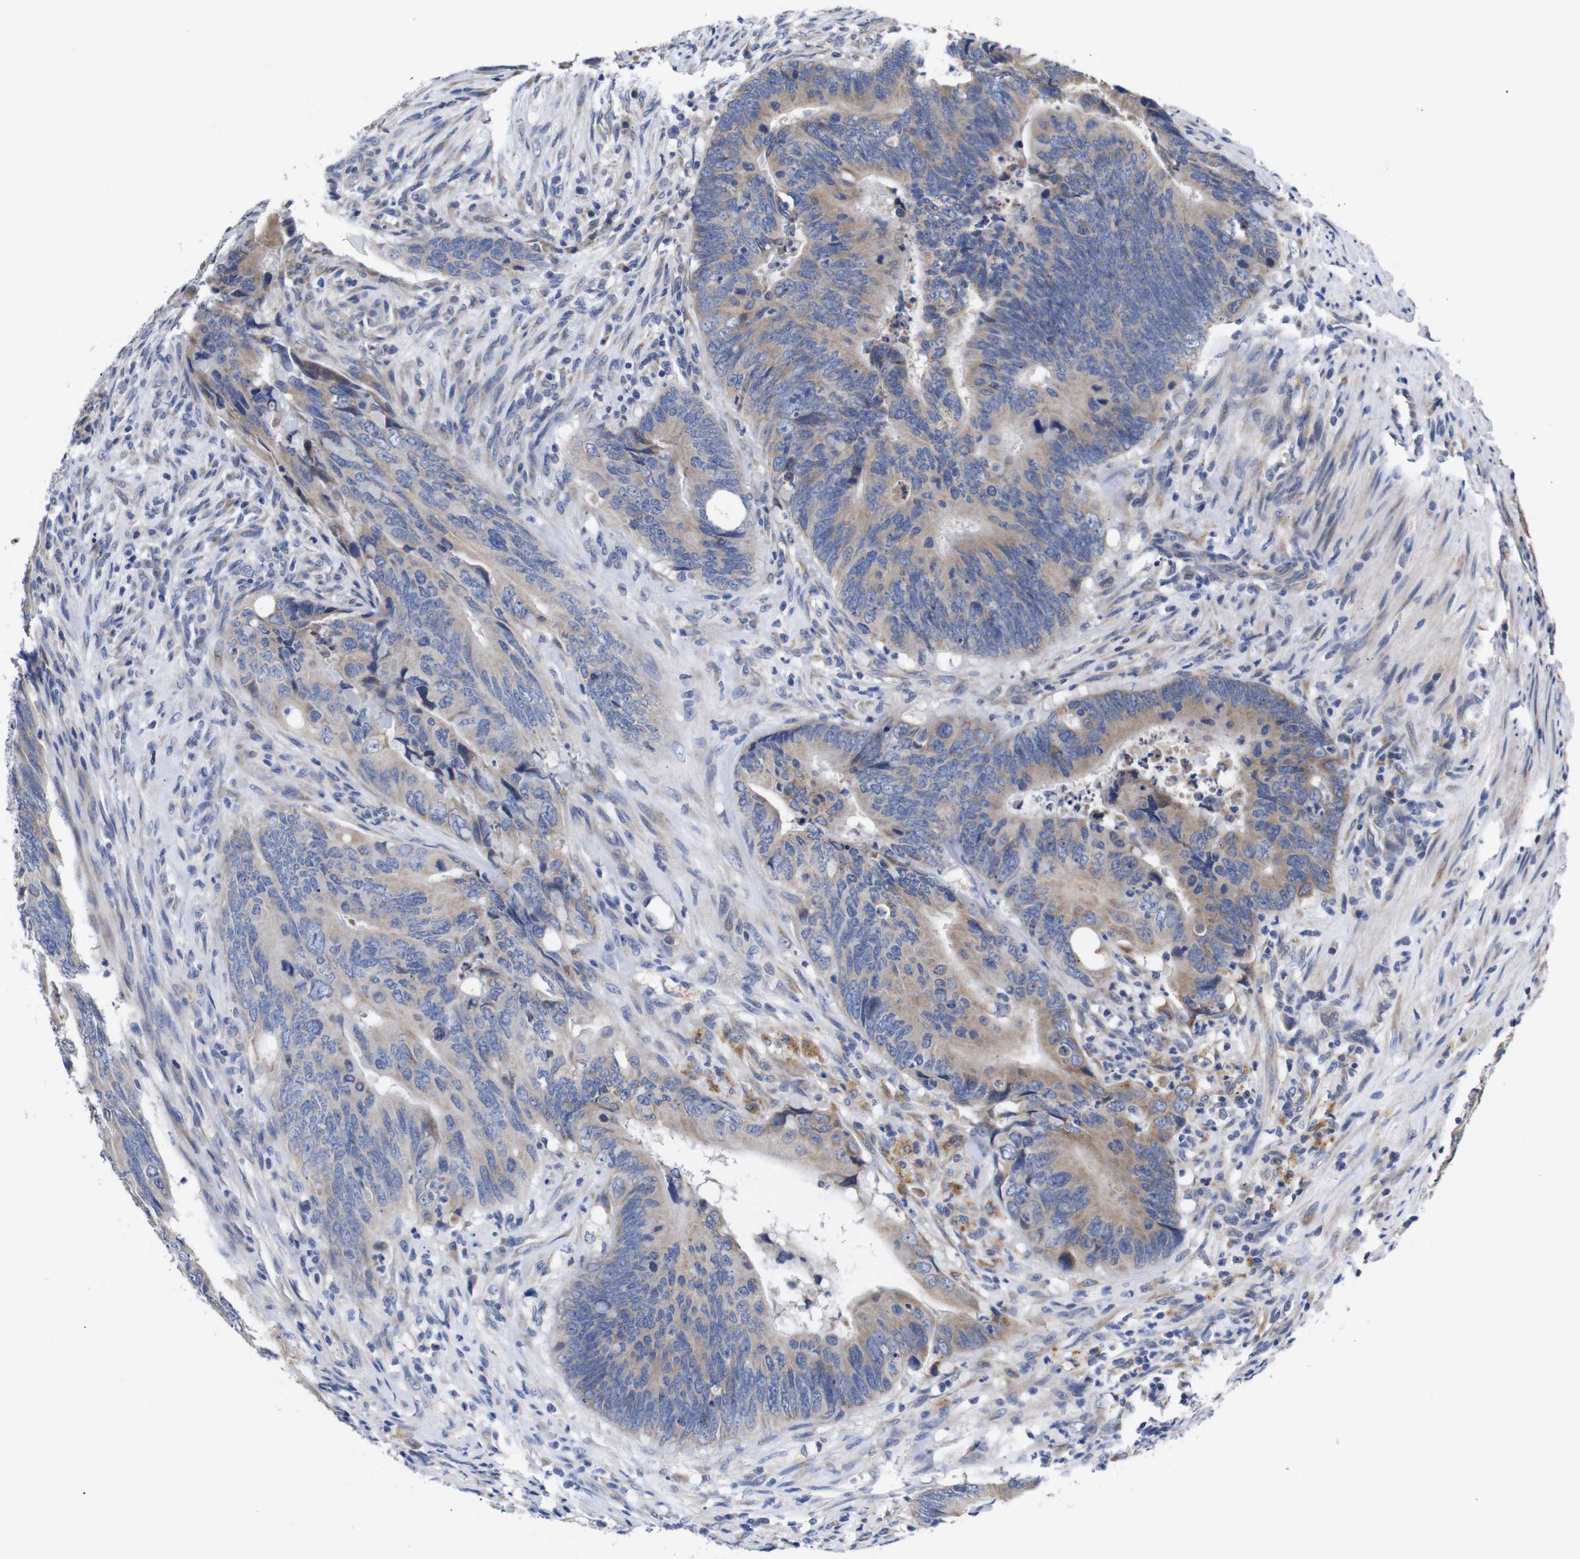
{"staining": {"intensity": "weak", "quantity": ">75%", "location": "cytoplasmic/membranous"}, "tissue": "colorectal cancer", "cell_type": "Tumor cells", "image_type": "cancer", "snomed": [{"axis": "morphology", "description": "Normal tissue, NOS"}, {"axis": "morphology", "description": "Adenocarcinoma, NOS"}, {"axis": "topography", "description": "Colon"}], "caption": "IHC (DAB (3,3'-diaminobenzidine)) staining of colorectal cancer (adenocarcinoma) demonstrates weak cytoplasmic/membranous protein staining in about >75% of tumor cells. The staining is performed using DAB (3,3'-diaminobenzidine) brown chromogen to label protein expression. The nuclei are counter-stained blue using hematoxylin.", "gene": "OPN3", "patient": {"sex": "male", "age": 56}}